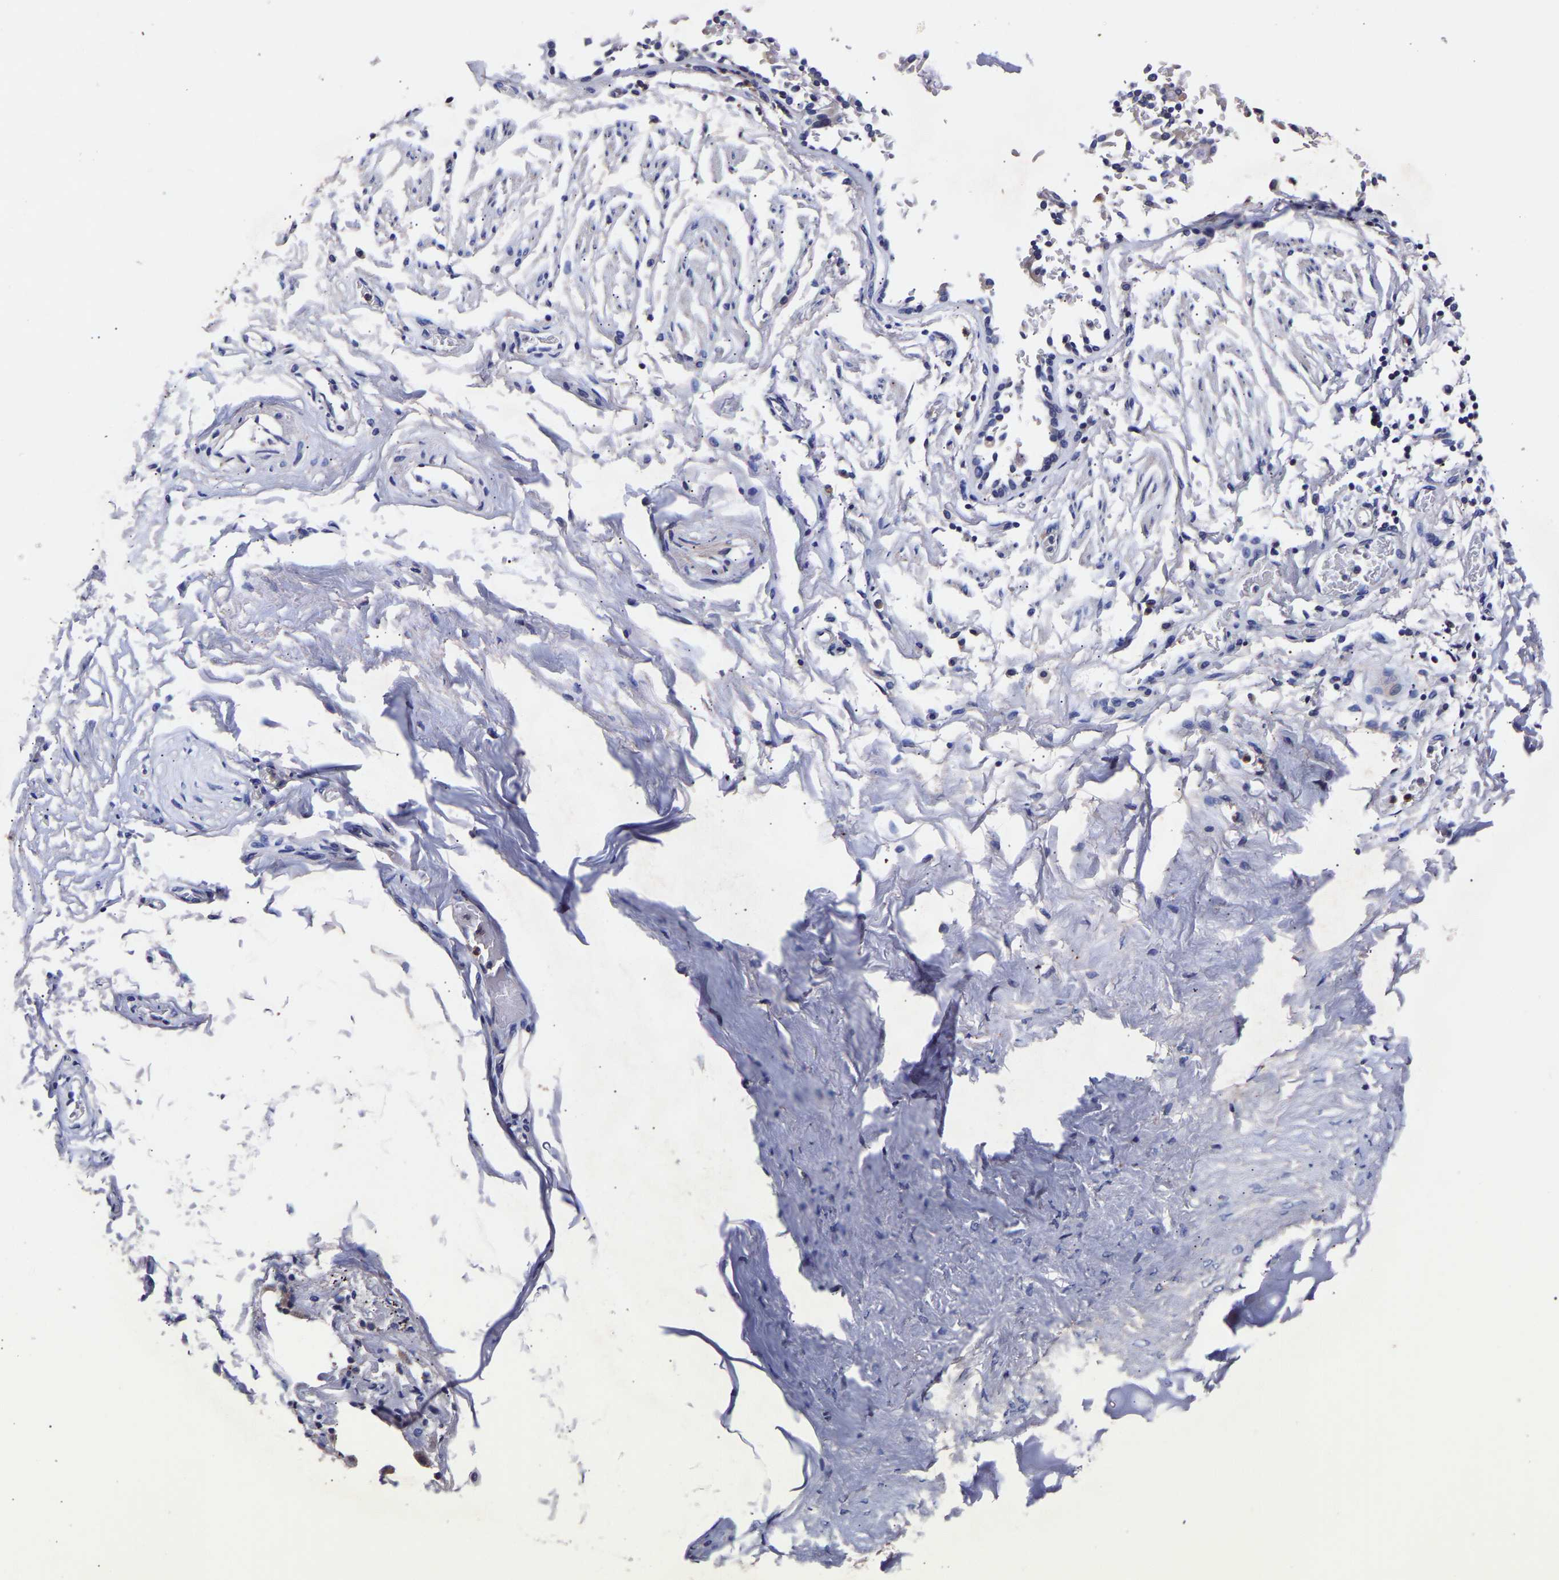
{"staining": {"intensity": "negative", "quantity": "none", "location": "none"}, "tissue": "adipose tissue", "cell_type": "Adipocytes", "image_type": "normal", "snomed": [{"axis": "morphology", "description": "Normal tissue, NOS"}, {"axis": "topography", "description": "Cartilage tissue"}, {"axis": "topography", "description": "Lung"}], "caption": "This is a histopathology image of immunohistochemistry staining of normal adipose tissue, which shows no expression in adipocytes. Nuclei are stained in blue.", "gene": "SEM1", "patient": {"sex": "female", "age": 77}}